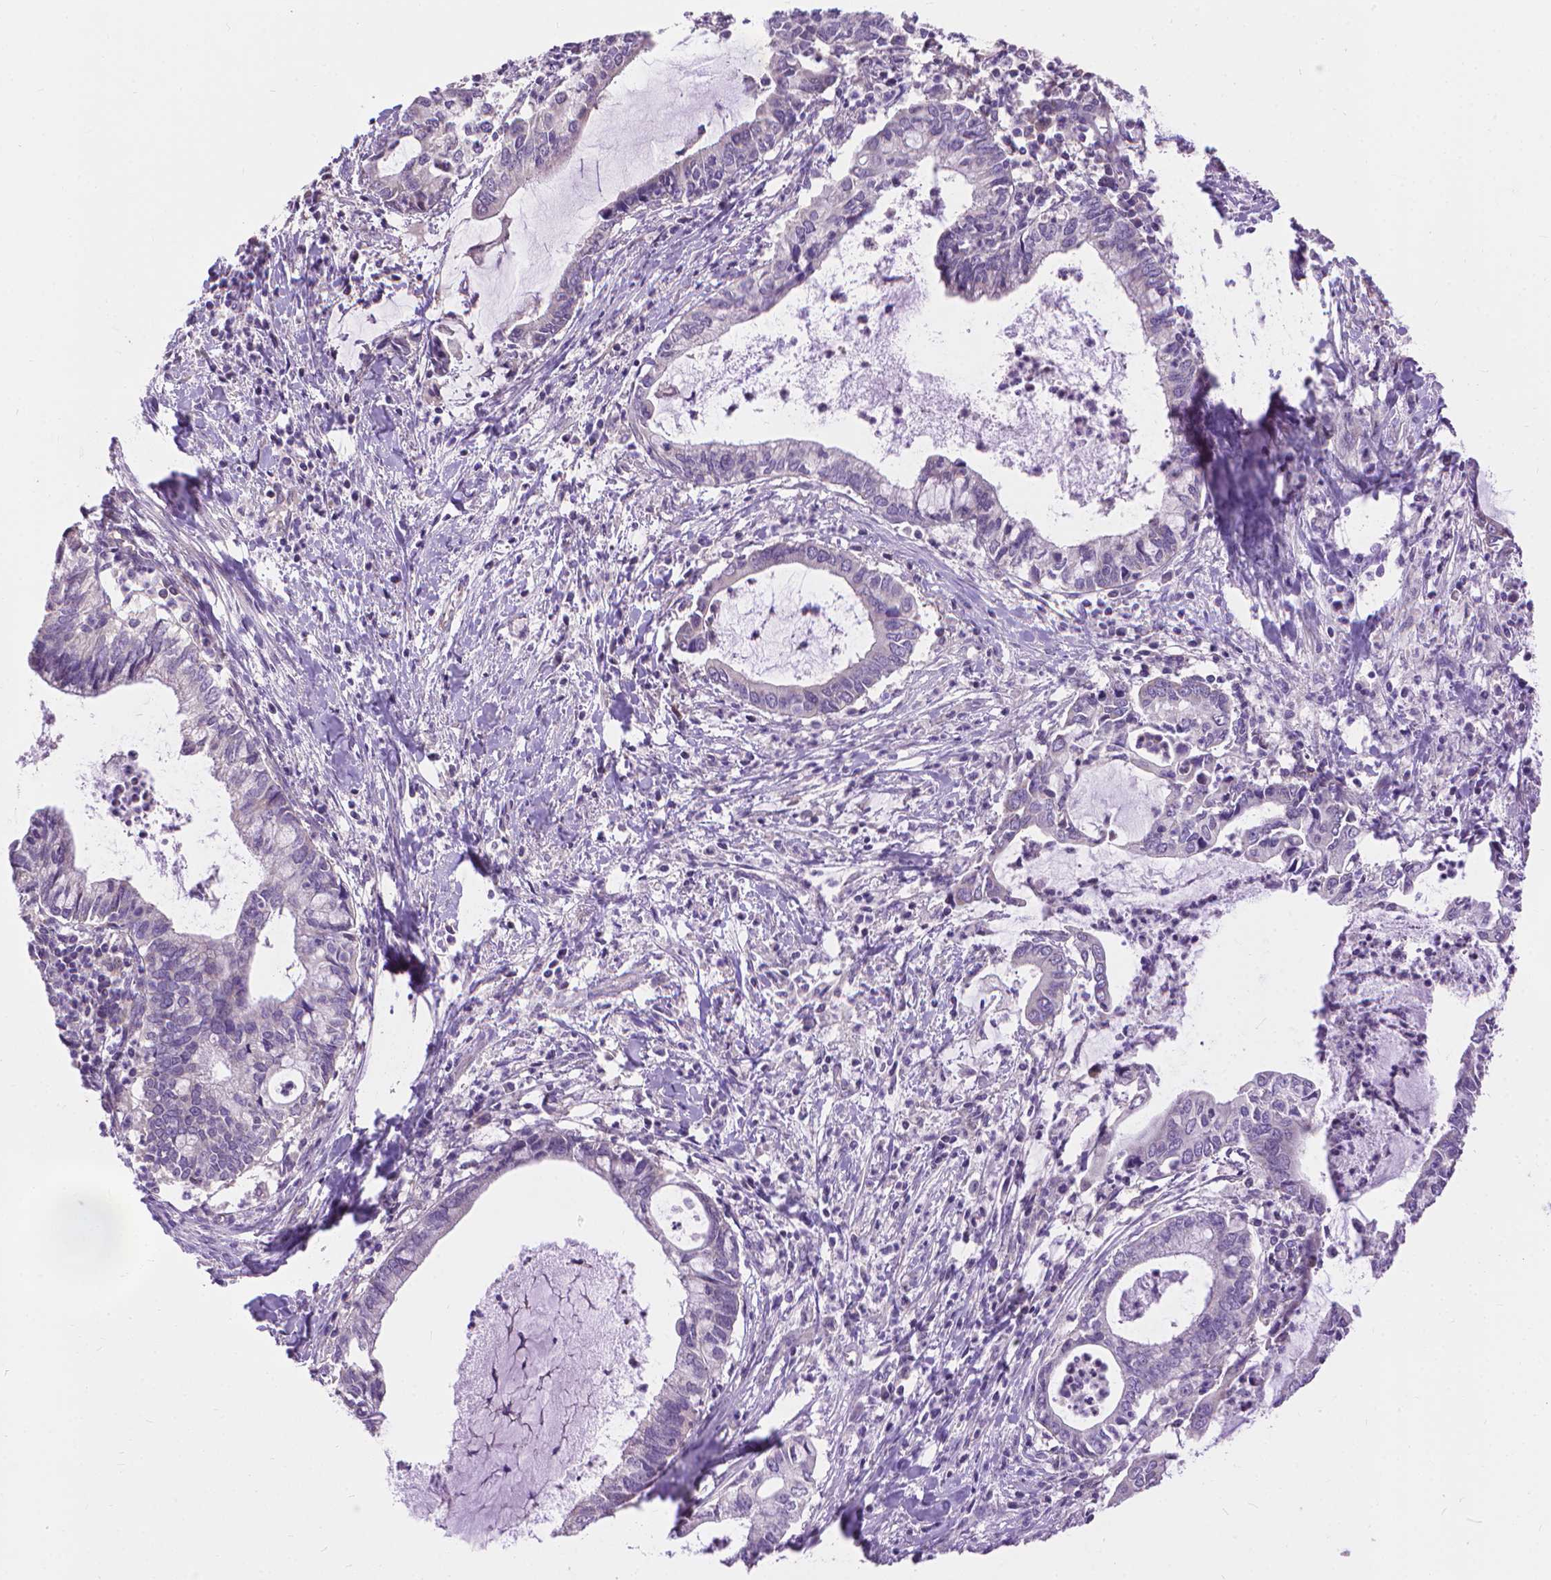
{"staining": {"intensity": "negative", "quantity": "none", "location": "none"}, "tissue": "cervical cancer", "cell_type": "Tumor cells", "image_type": "cancer", "snomed": [{"axis": "morphology", "description": "Adenocarcinoma, NOS"}, {"axis": "topography", "description": "Cervix"}], "caption": "This is an immunohistochemistry (IHC) image of adenocarcinoma (cervical). There is no staining in tumor cells.", "gene": "SYN1", "patient": {"sex": "female", "age": 42}}